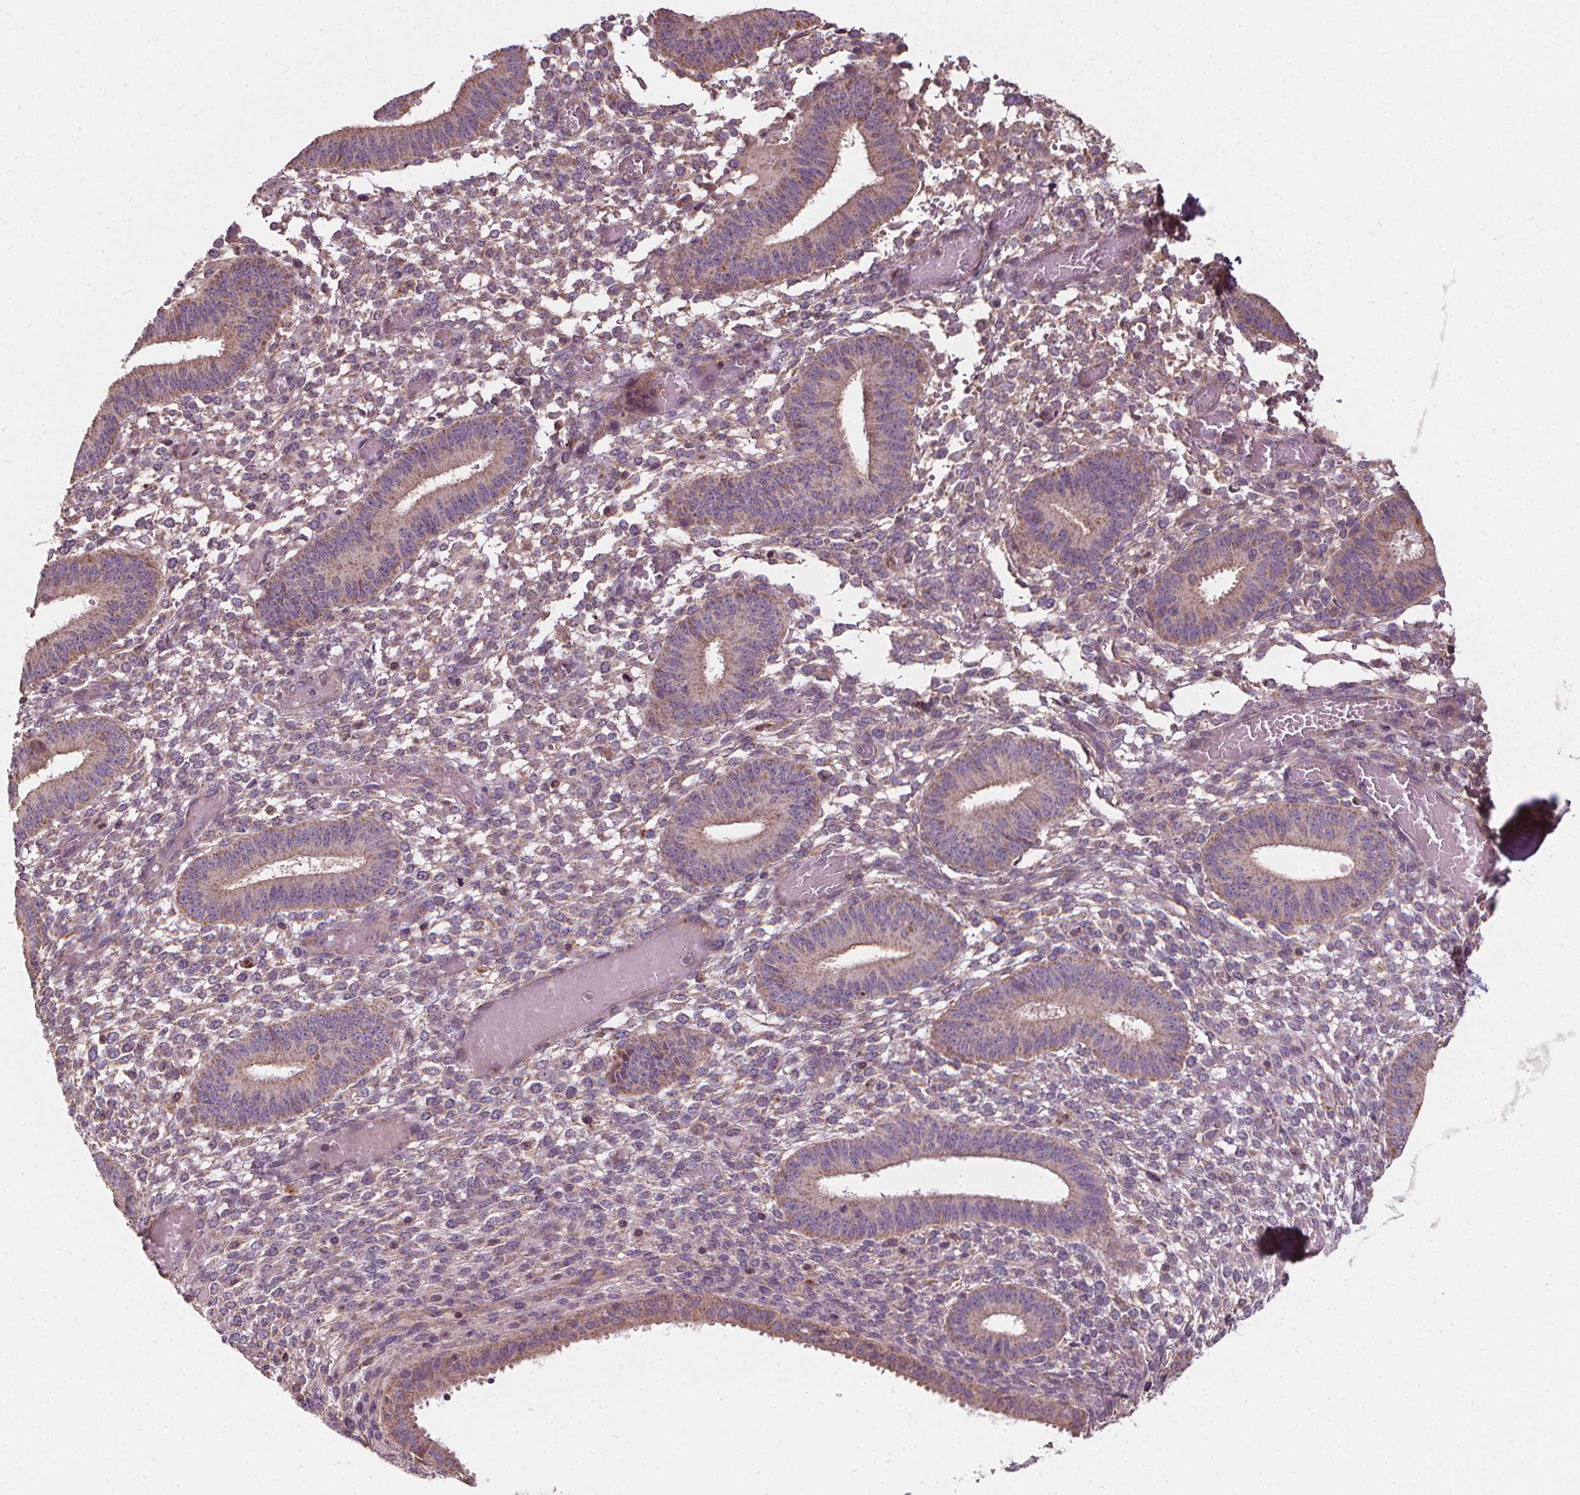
{"staining": {"intensity": "weak", "quantity": "25%-75%", "location": "cytoplasmic/membranous,nuclear"}, "tissue": "endometrium", "cell_type": "Cells in endometrial stroma", "image_type": "normal", "snomed": [{"axis": "morphology", "description": "Normal tissue, NOS"}, {"axis": "topography", "description": "Endometrium"}], "caption": "Cells in endometrial stroma reveal low levels of weak cytoplasmic/membranous,nuclear positivity in approximately 25%-75% of cells in unremarkable human endometrium.", "gene": "ORAI2", "patient": {"sex": "female", "age": 42}}